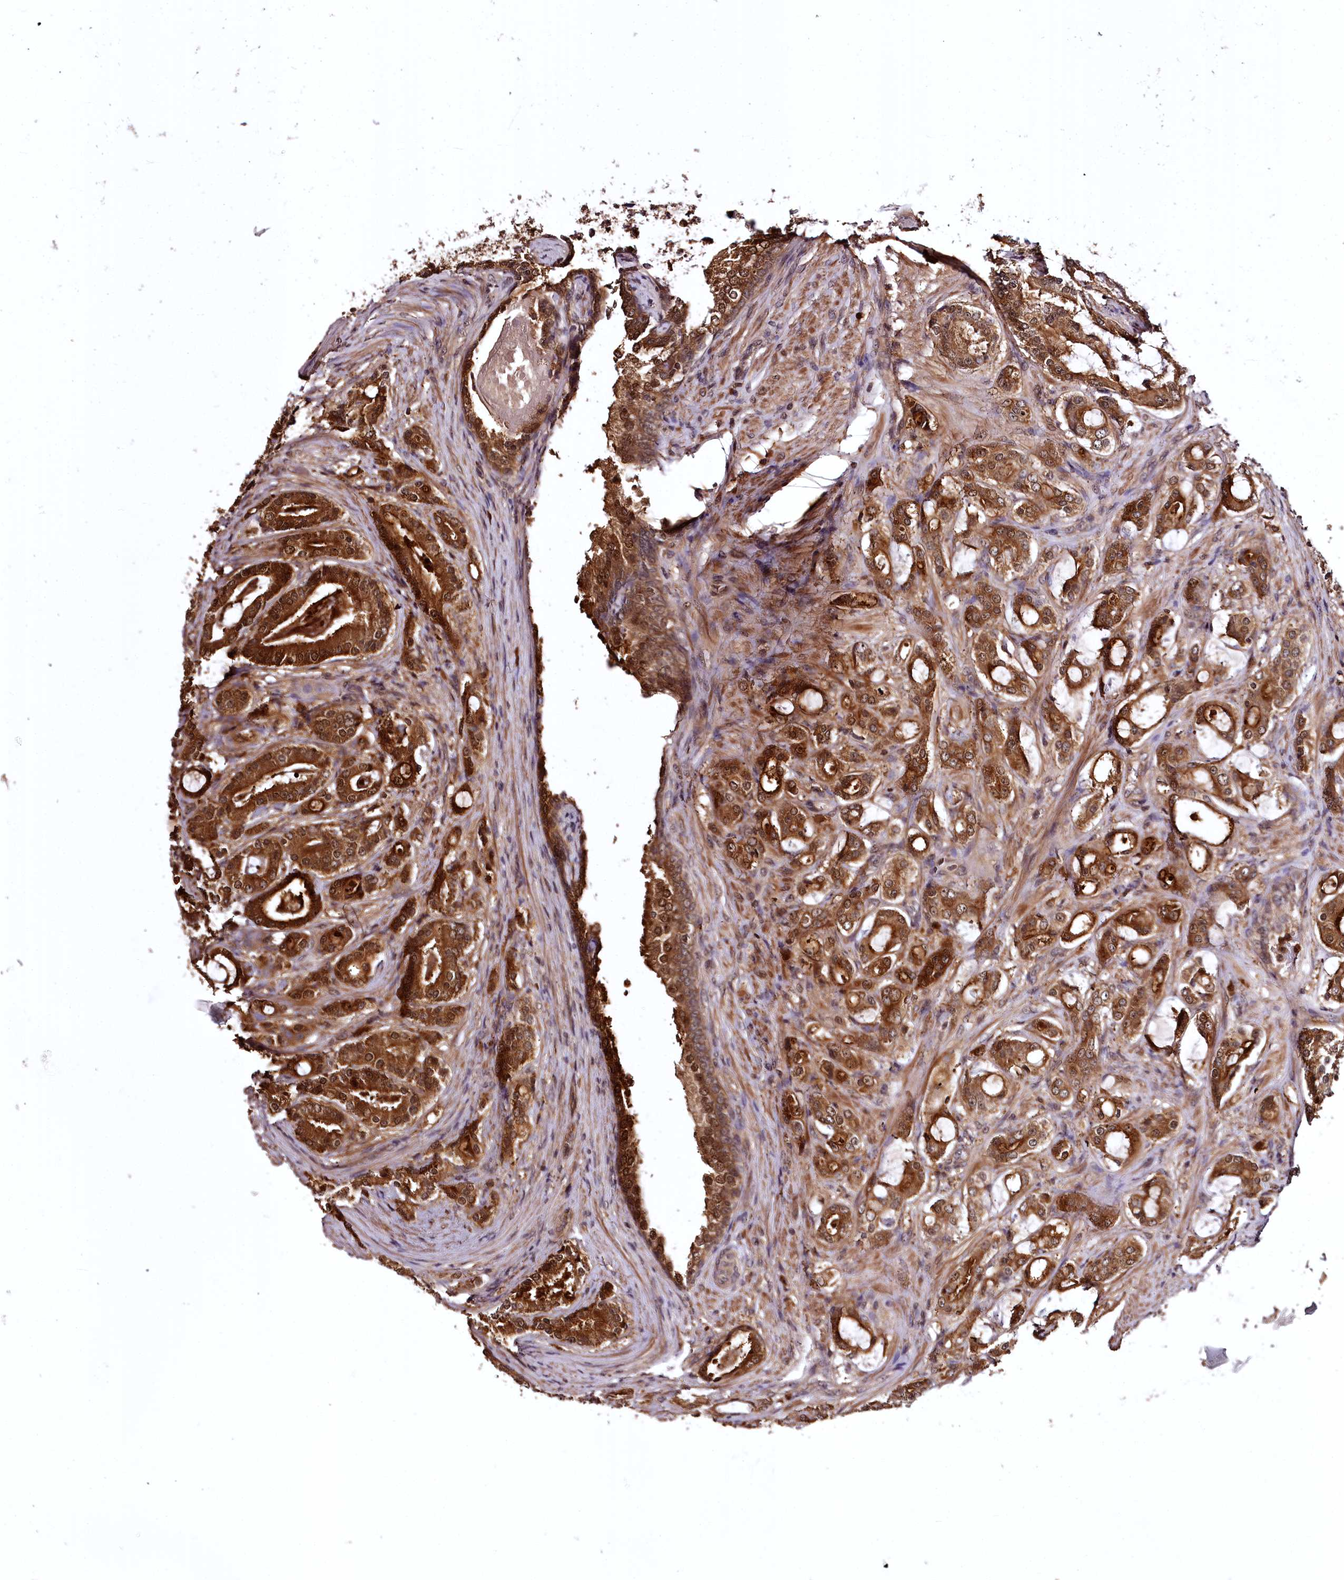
{"staining": {"intensity": "strong", "quantity": ">75%", "location": "cytoplasmic/membranous,nuclear"}, "tissue": "prostate cancer", "cell_type": "Tumor cells", "image_type": "cancer", "snomed": [{"axis": "morphology", "description": "Adenocarcinoma, High grade"}, {"axis": "topography", "description": "Prostate"}], "caption": "Immunohistochemistry (IHC) photomicrograph of prostate adenocarcinoma (high-grade) stained for a protein (brown), which shows high levels of strong cytoplasmic/membranous and nuclear staining in about >75% of tumor cells.", "gene": "TTC12", "patient": {"sex": "male", "age": 63}}